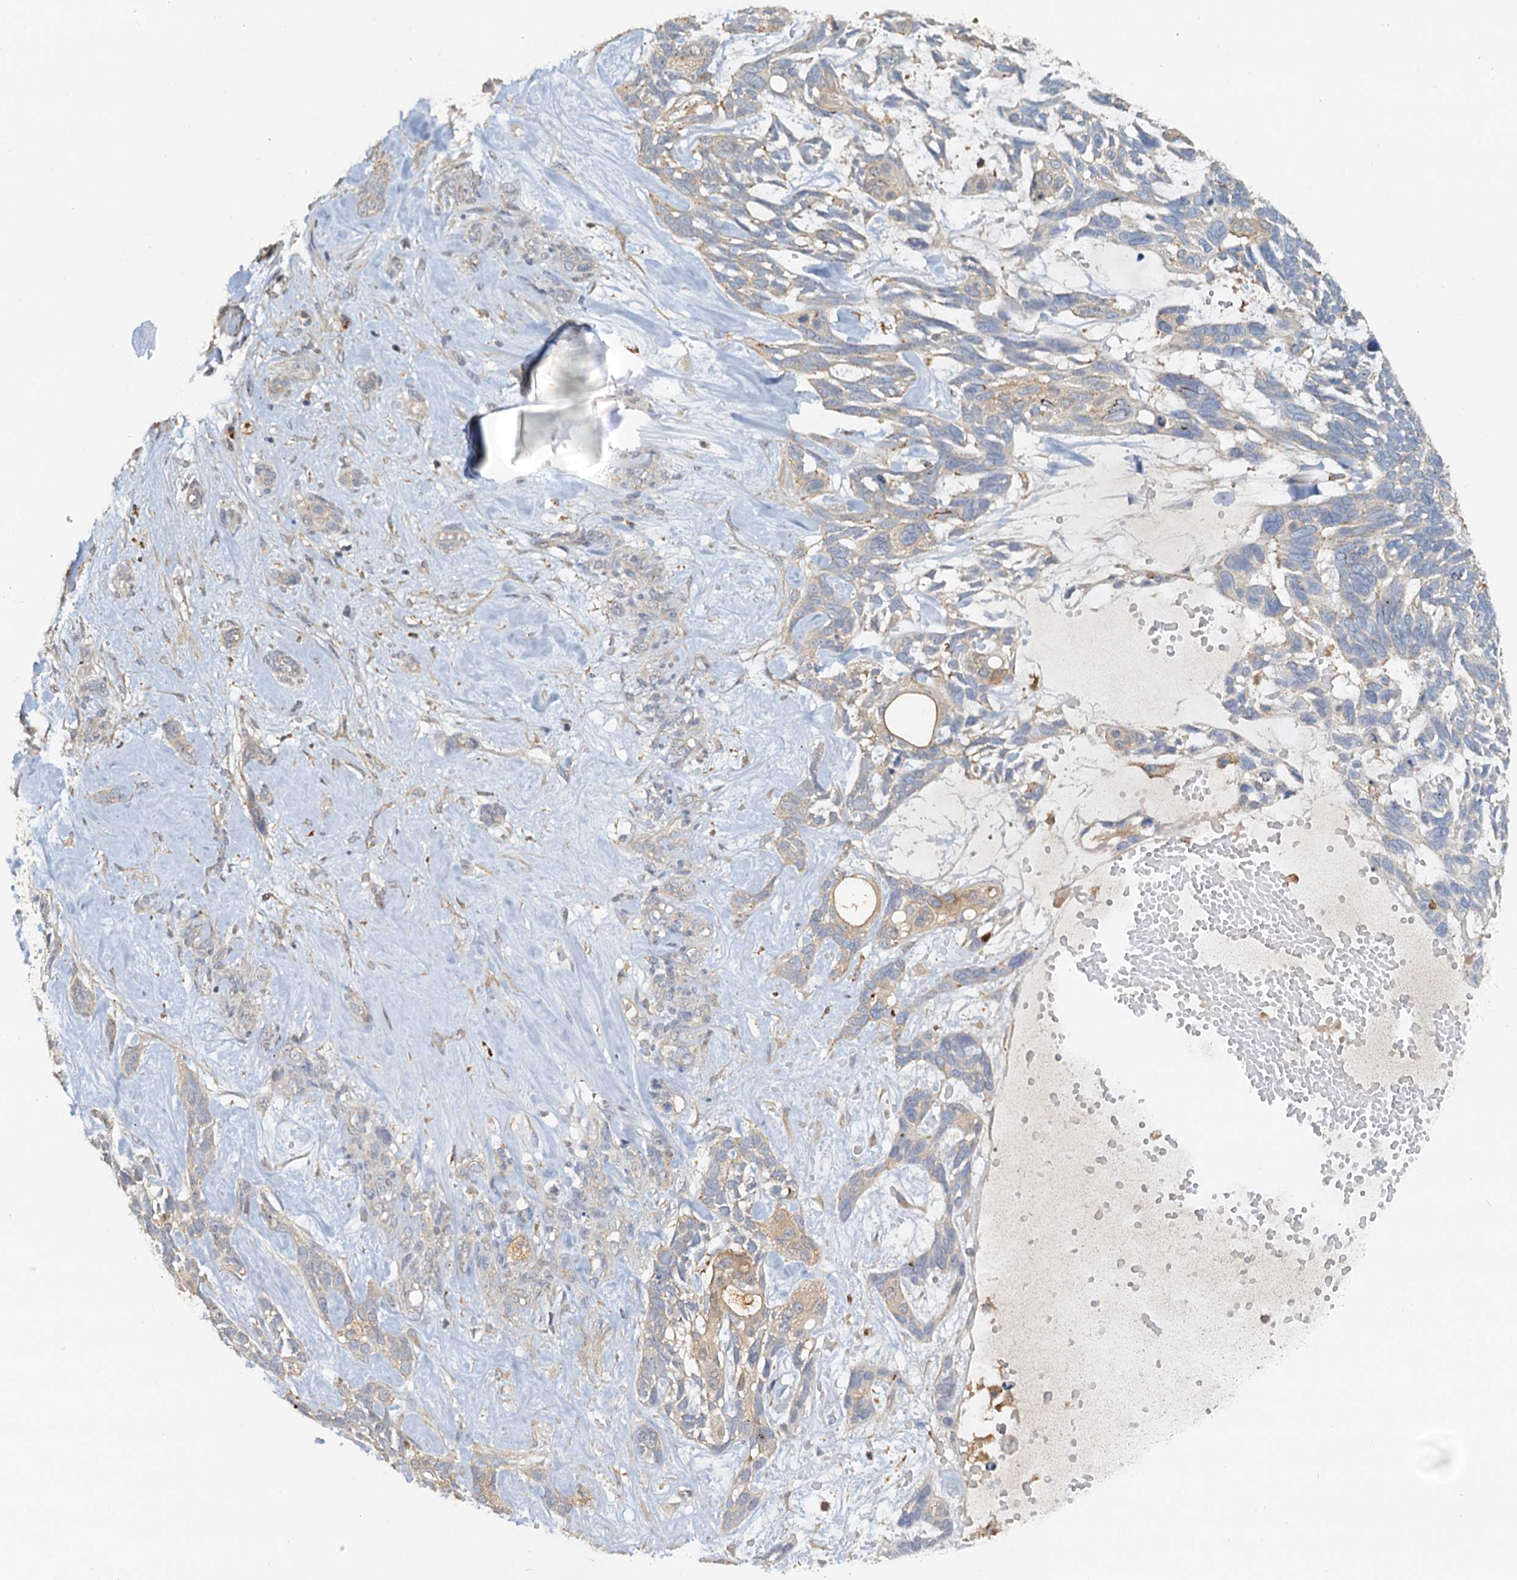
{"staining": {"intensity": "weak", "quantity": "<25%", "location": "cytoplasmic/membranous"}, "tissue": "skin cancer", "cell_type": "Tumor cells", "image_type": "cancer", "snomed": [{"axis": "morphology", "description": "Basal cell carcinoma"}, {"axis": "topography", "description": "Skin"}], "caption": "Skin cancer (basal cell carcinoma) stained for a protein using immunohistochemistry (IHC) displays no positivity tumor cells.", "gene": "TOLLIP", "patient": {"sex": "male", "age": 88}}